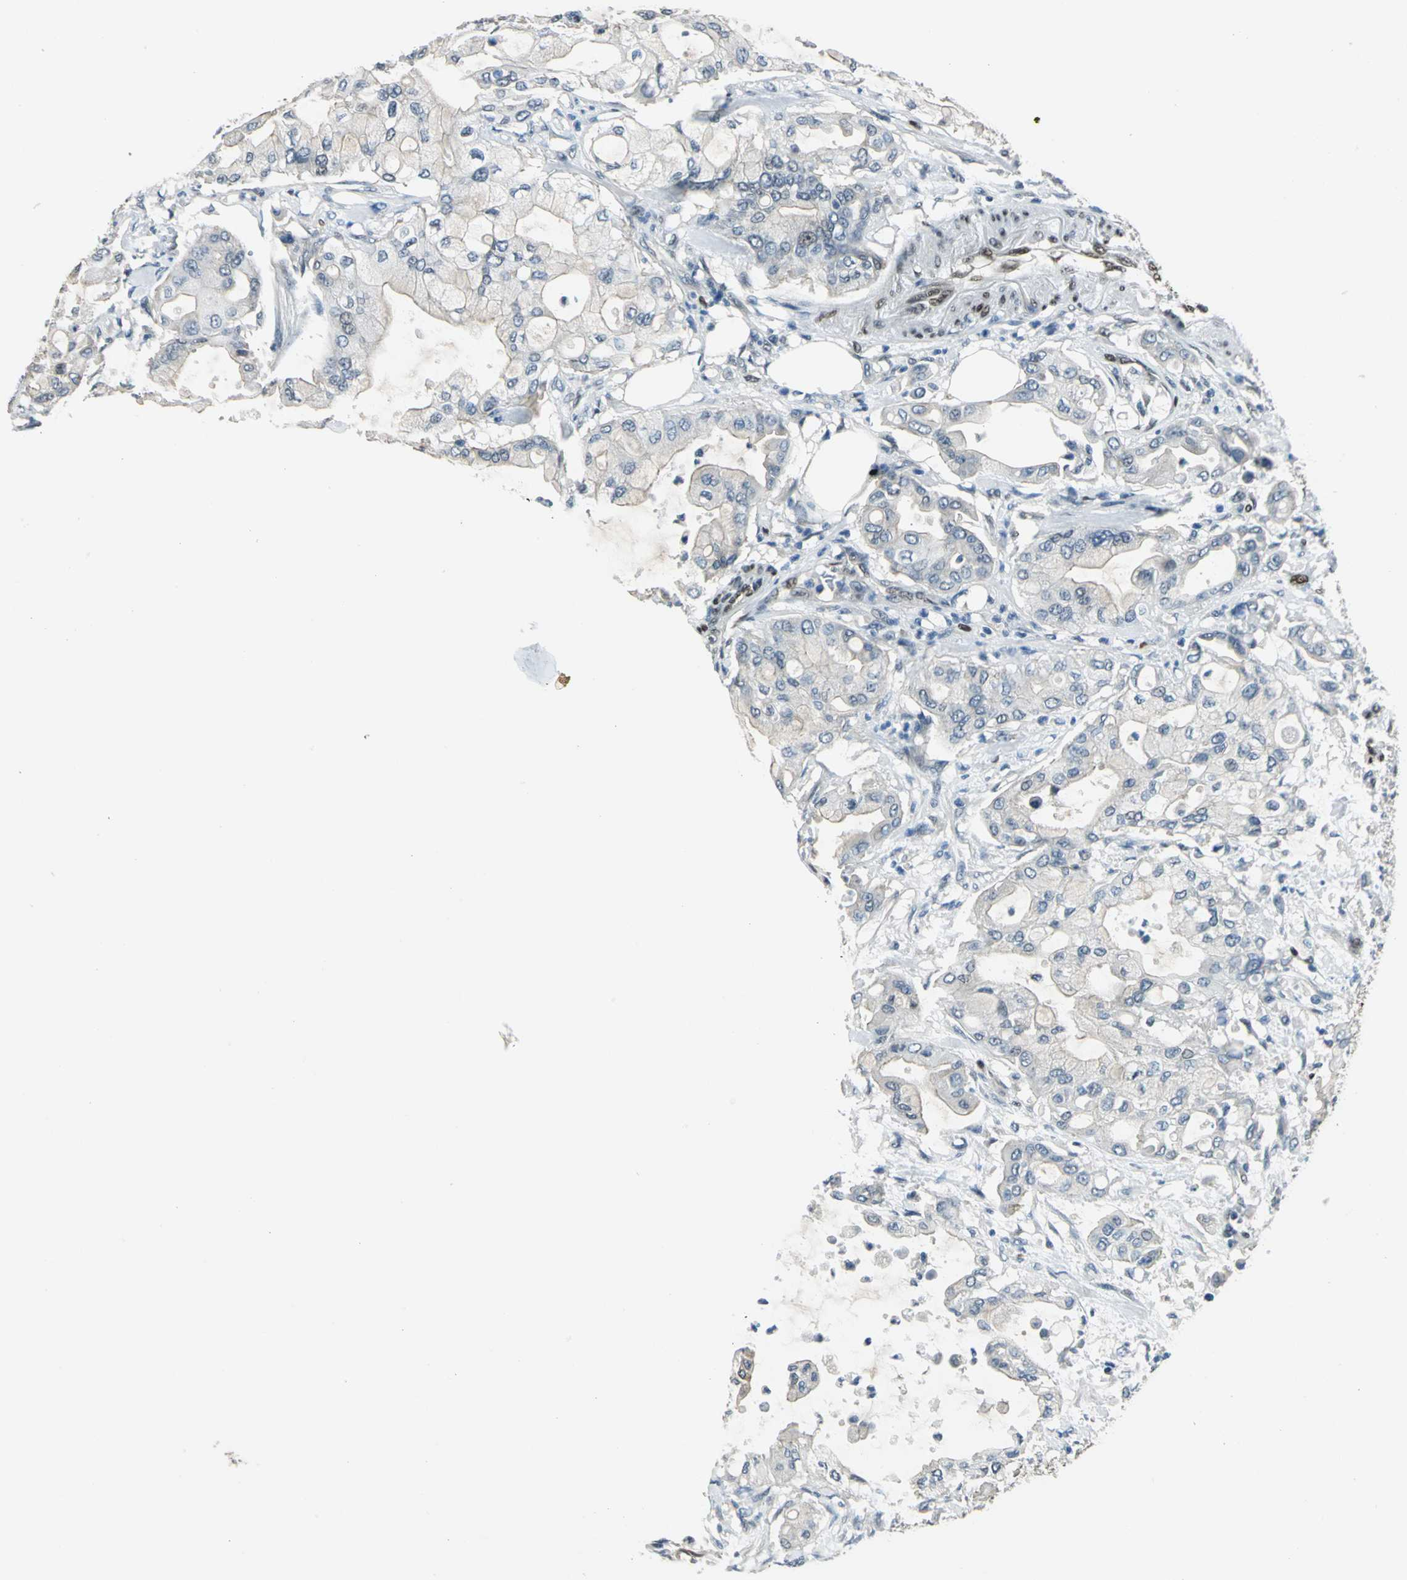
{"staining": {"intensity": "negative", "quantity": "none", "location": "none"}, "tissue": "pancreatic cancer", "cell_type": "Tumor cells", "image_type": "cancer", "snomed": [{"axis": "morphology", "description": "Adenocarcinoma, NOS"}, {"axis": "morphology", "description": "Adenocarcinoma, metastatic, NOS"}, {"axis": "topography", "description": "Lymph node"}, {"axis": "topography", "description": "Pancreas"}, {"axis": "topography", "description": "Duodenum"}], "caption": "Immunohistochemical staining of pancreatic cancer (adenocarcinoma) demonstrates no significant expression in tumor cells.", "gene": "NFIA", "patient": {"sex": "female", "age": 64}}